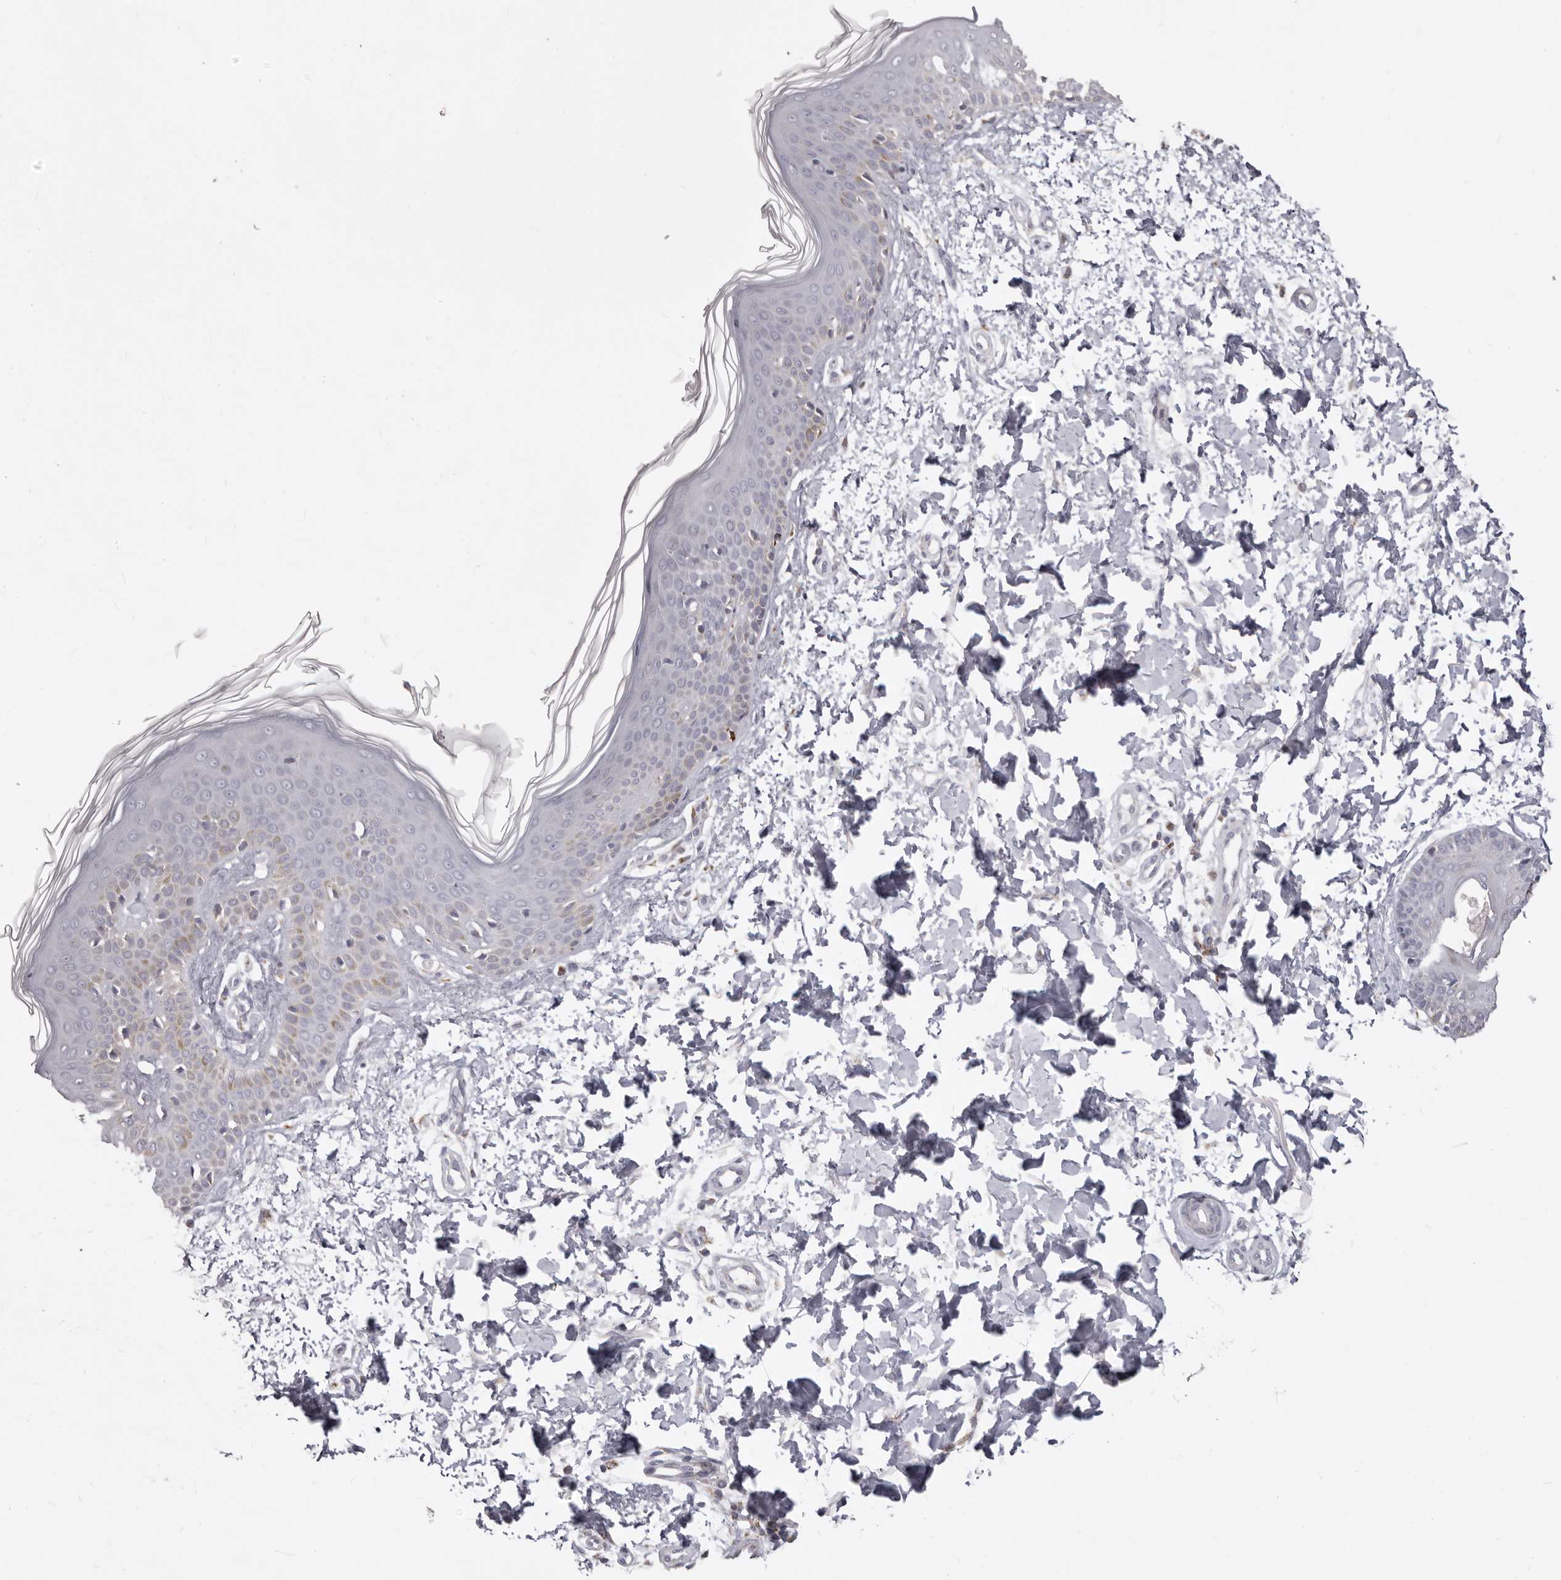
{"staining": {"intensity": "negative", "quantity": "none", "location": "none"}, "tissue": "skin", "cell_type": "Fibroblasts", "image_type": "normal", "snomed": [{"axis": "morphology", "description": "Normal tissue, NOS"}, {"axis": "topography", "description": "Skin"}], "caption": "This is an IHC photomicrograph of benign skin. There is no staining in fibroblasts.", "gene": "PRMT2", "patient": {"sex": "male", "age": 37}}